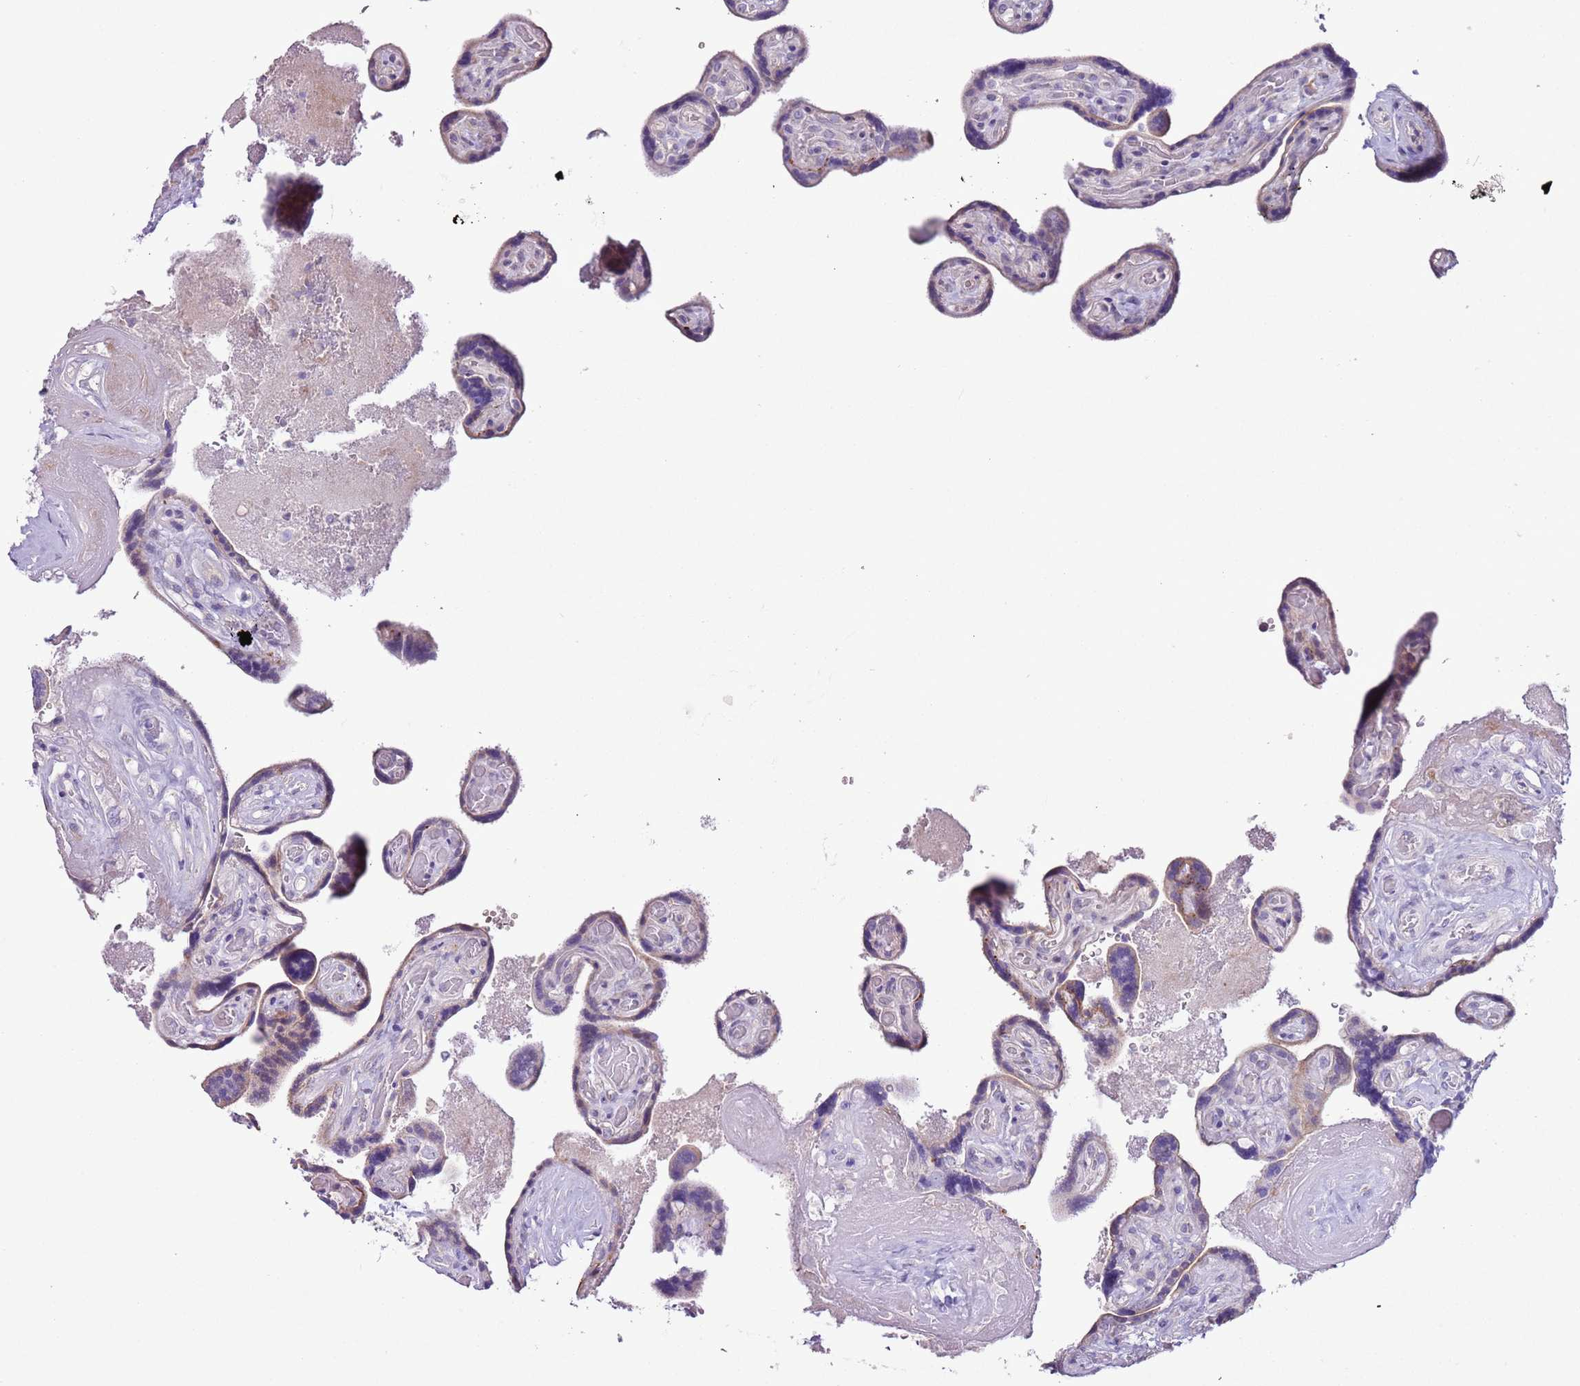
{"staining": {"intensity": "weak", "quantity": "<25%", "location": "cytoplasmic/membranous"}, "tissue": "placenta", "cell_type": "Trophoblastic cells", "image_type": "normal", "snomed": [{"axis": "morphology", "description": "Normal tissue, NOS"}, {"axis": "topography", "description": "Placenta"}], "caption": "Immunohistochemical staining of unremarkable human placenta demonstrates no significant expression in trophoblastic cells.", "gene": "ZNF697", "patient": {"sex": "female", "age": 32}}